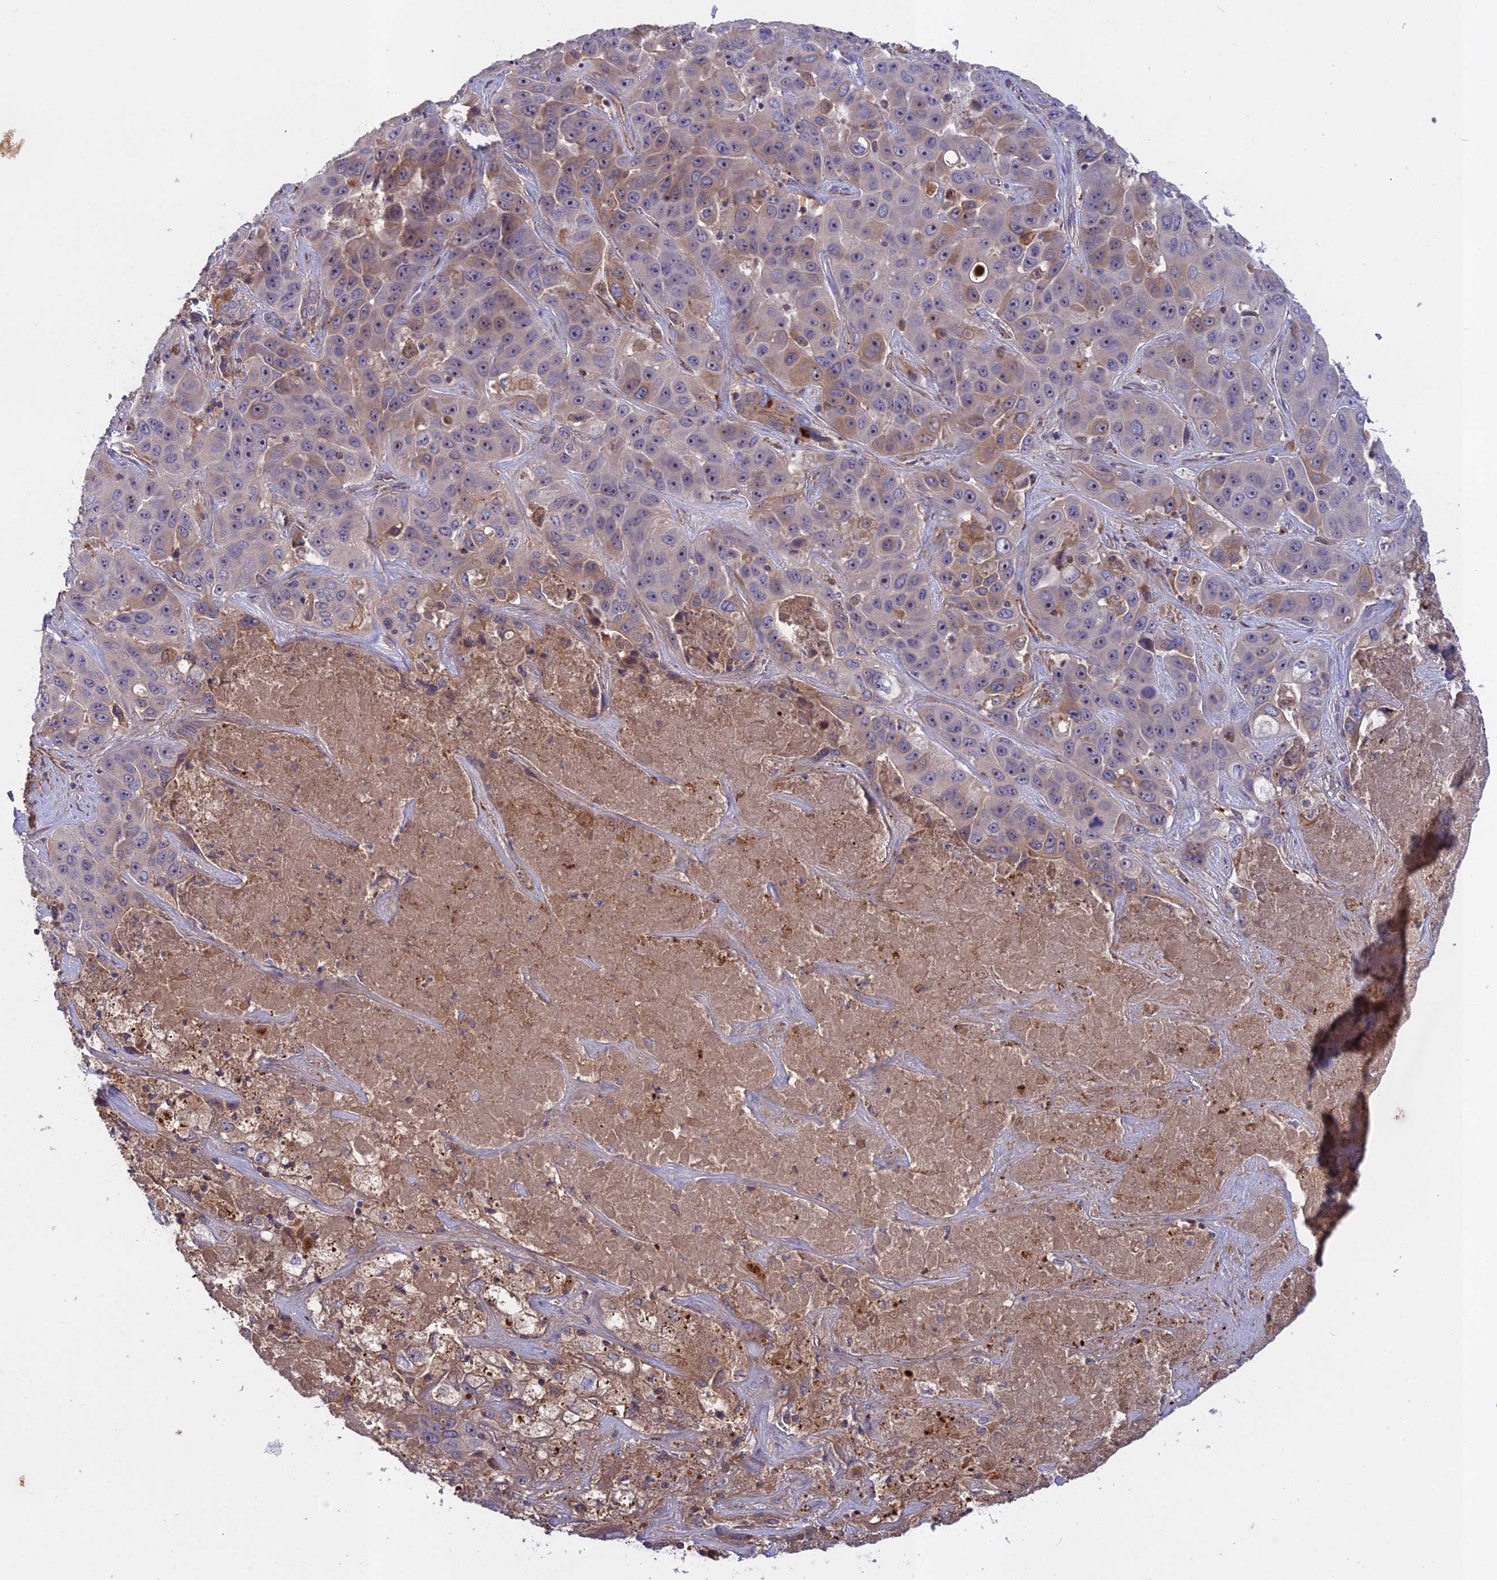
{"staining": {"intensity": "weak", "quantity": "25%-75%", "location": "cytoplasmic/membranous"}, "tissue": "liver cancer", "cell_type": "Tumor cells", "image_type": "cancer", "snomed": [{"axis": "morphology", "description": "Cholangiocarcinoma"}, {"axis": "topography", "description": "Liver"}], "caption": "About 25%-75% of tumor cells in human liver cancer show weak cytoplasmic/membranous protein positivity as visualized by brown immunohistochemical staining.", "gene": "ADO", "patient": {"sex": "female", "age": 52}}